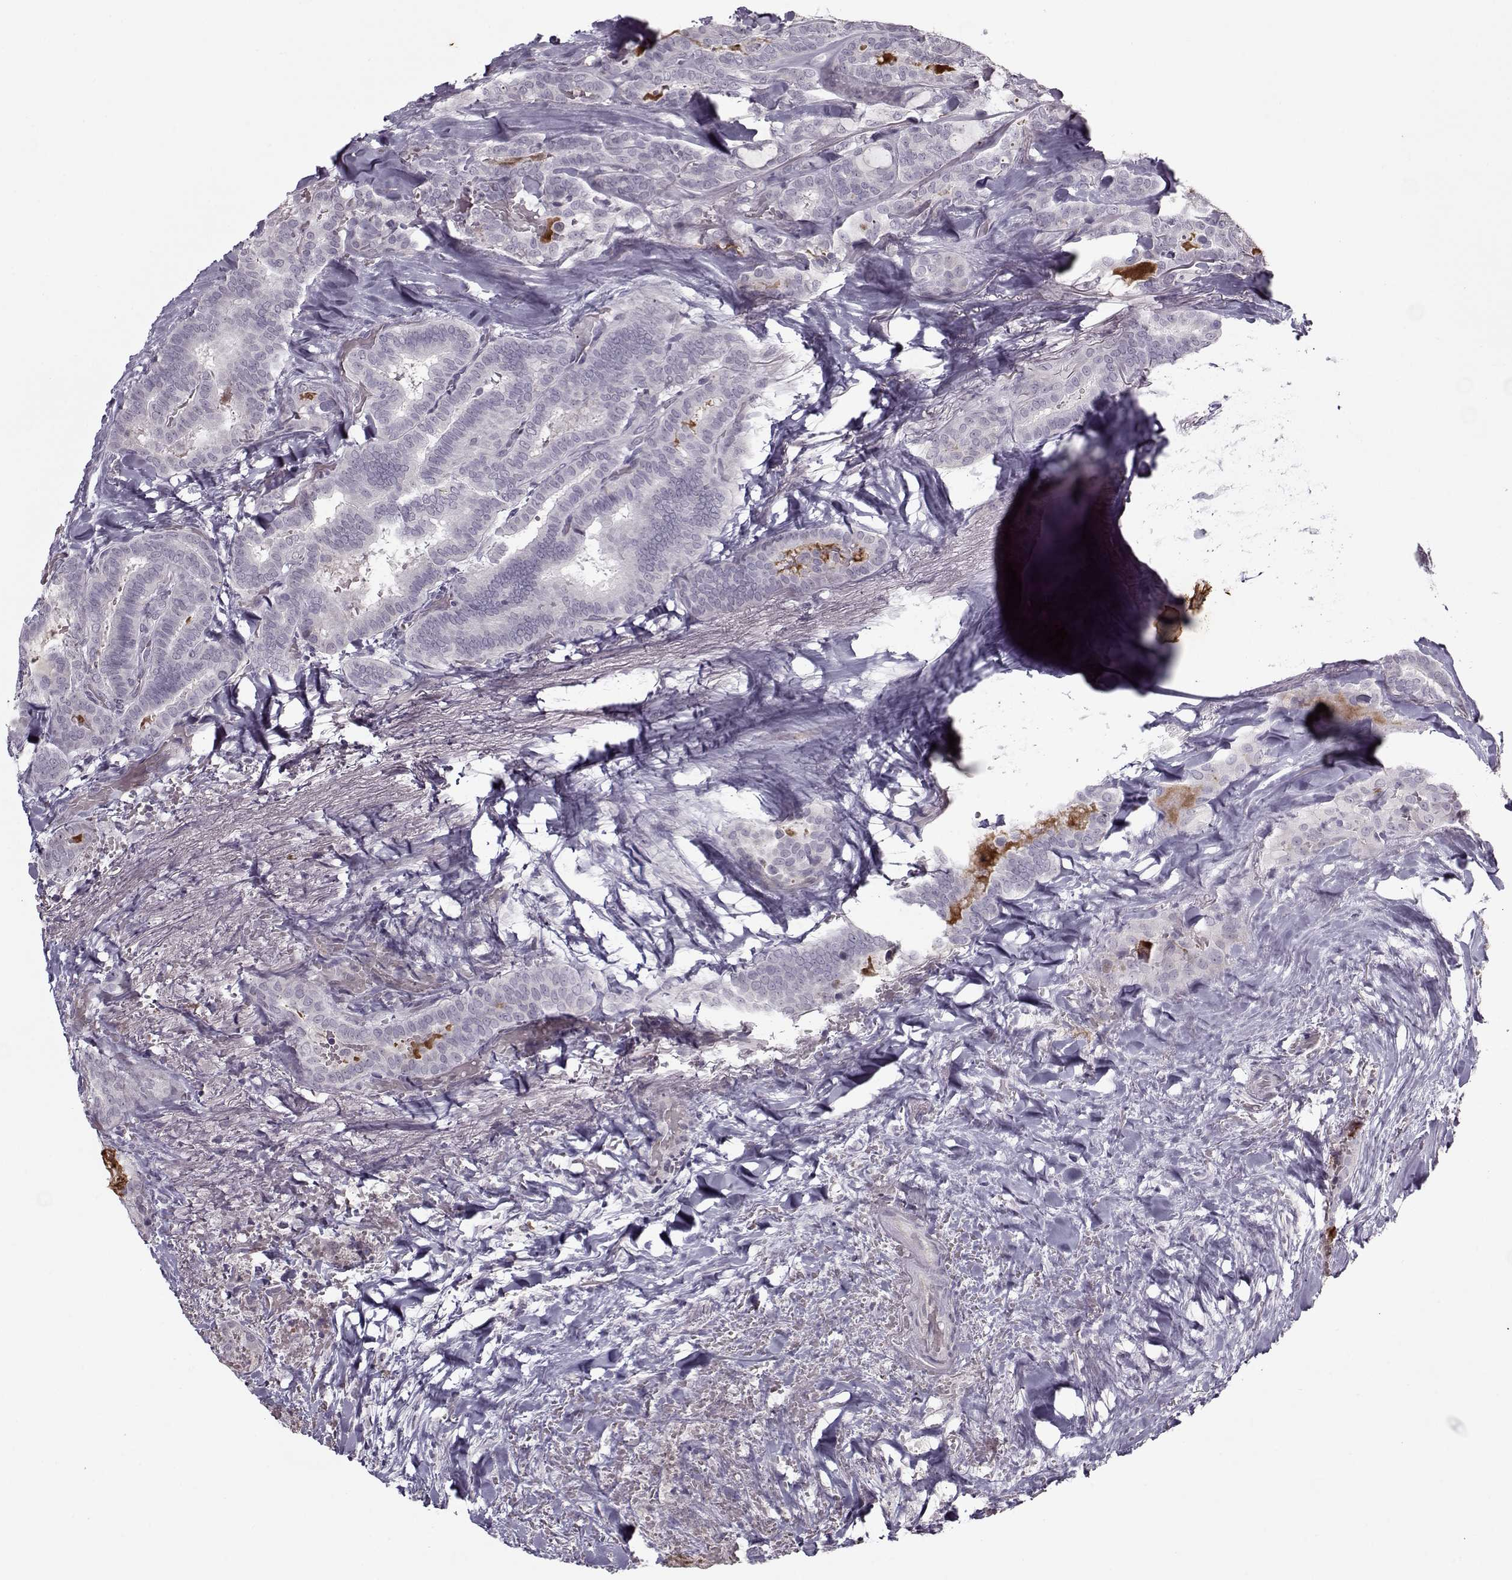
{"staining": {"intensity": "negative", "quantity": "none", "location": "none"}, "tissue": "thyroid cancer", "cell_type": "Tumor cells", "image_type": "cancer", "snomed": [{"axis": "morphology", "description": "Papillary adenocarcinoma, NOS"}, {"axis": "topography", "description": "Thyroid gland"}], "caption": "The photomicrograph reveals no staining of tumor cells in thyroid cancer.", "gene": "KRT9", "patient": {"sex": "female", "age": 39}}